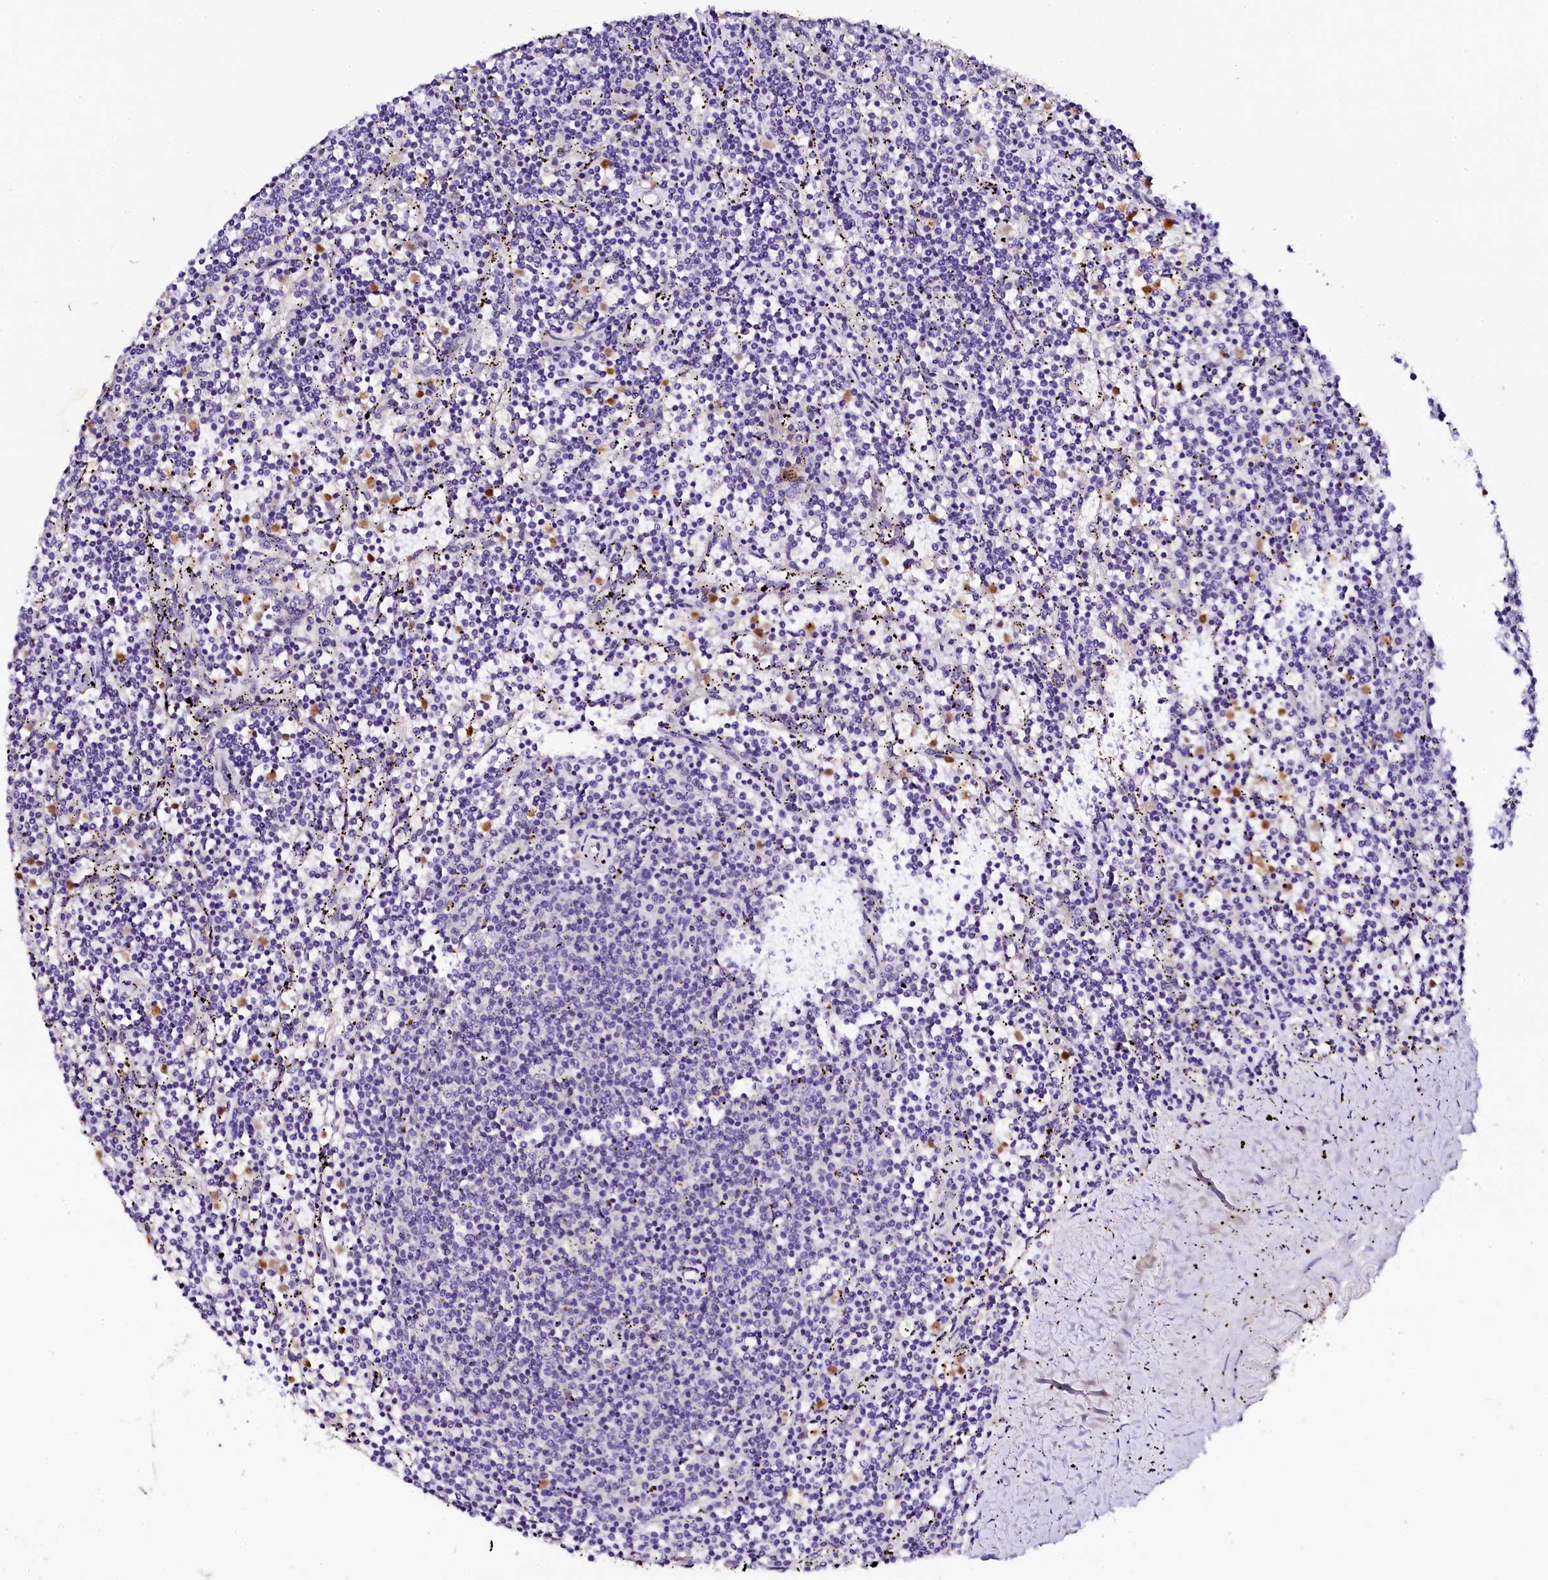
{"staining": {"intensity": "negative", "quantity": "none", "location": "none"}, "tissue": "lymphoma", "cell_type": "Tumor cells", "image_type": "cancer", "snomed": [{"axis": "morphology", "description": "Malignant lymphoma, non-Hodgkin's type, Low grade"}, {"axis": "topography", "description": "Spleen"}], "caption": "Immunohistochemistry micrograph of lymphoma stained for a protein (brown), which shows no positivity in tumor cells.", "gene": "NAA16", "patient": {"sex": "female", "age": 50}}